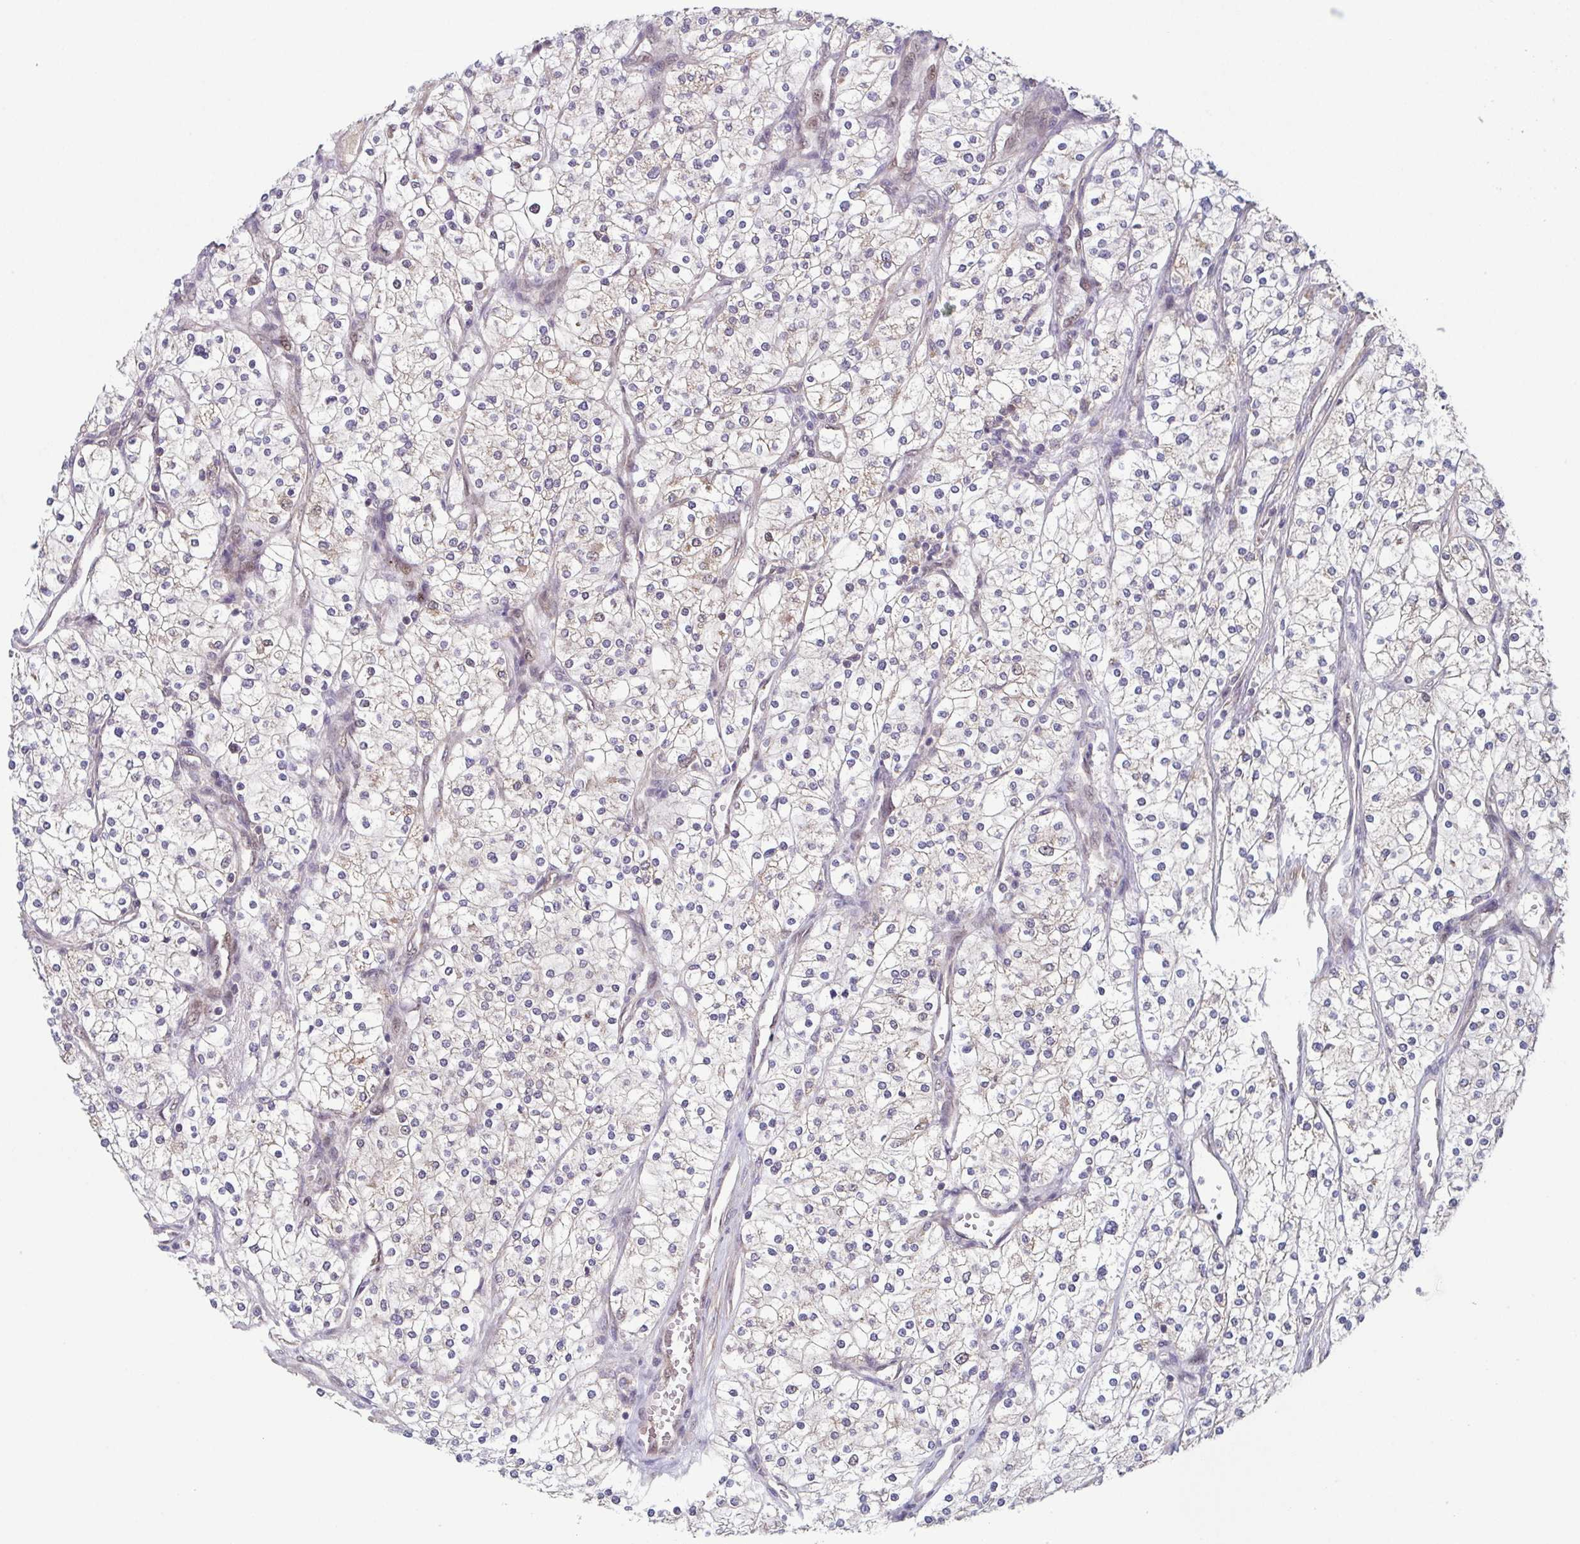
{"staining": {"intensity": "negative", "quantity": "none", "location": "none"}, "tissue": "renal cancer", "cell_type": "Tumor cells", "image_type": "cancer", "snomed": [{"axis": "morphology", "description": "Adenocarcinoma, NOS"}, {"axis": "topography", "description": "Kidney"}], "caption": "DAB immunohistochemical staining of human renal cancer (adenocarcinoma) shows no significant positivity in tumor cells.", "gene": "TTC19", "patient": {"sex": "male", "age": 80}}